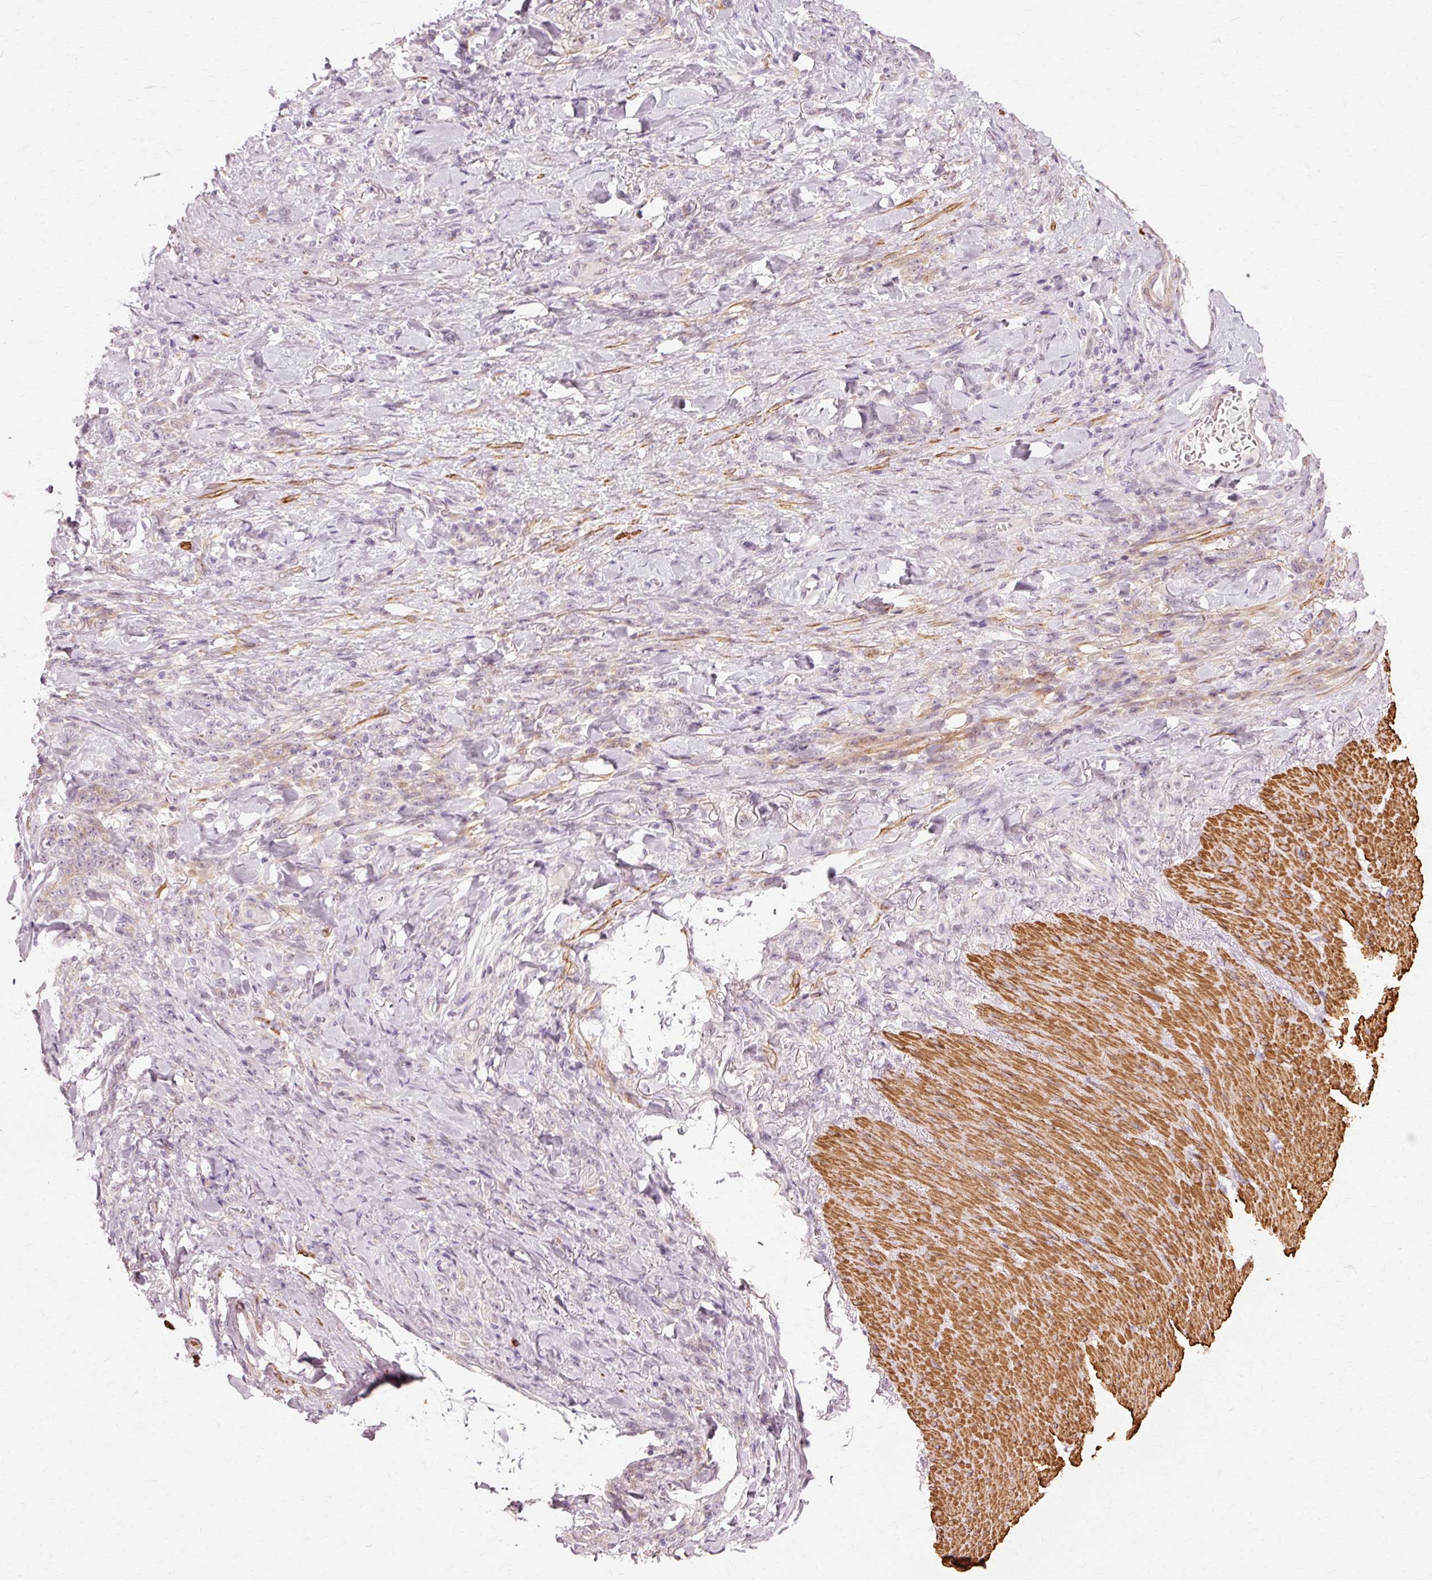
{"staining": {"intensity": "negative", "quantity": "none", "location": "none"}, "tissue": "stomach cancer", "cell_type": "Tumor cells", "image_type": "cancer", "snomed": [{"axis": "morphology", "description": "Normal tissue, NOS"}, {"axis": "morphology", "description": "Adenocarcinoma, NOS"}, {"axis": "topography", "description": "Stomach"}], "caption": "Tumor cells are negative for brown protein staining in stomach cancer (adenocarcinoma). (Immunohistochemistry, brightfield microscopy, high magnification).", "gene": "RGPD5", "patient": {"sex": "male", "age": 82}}